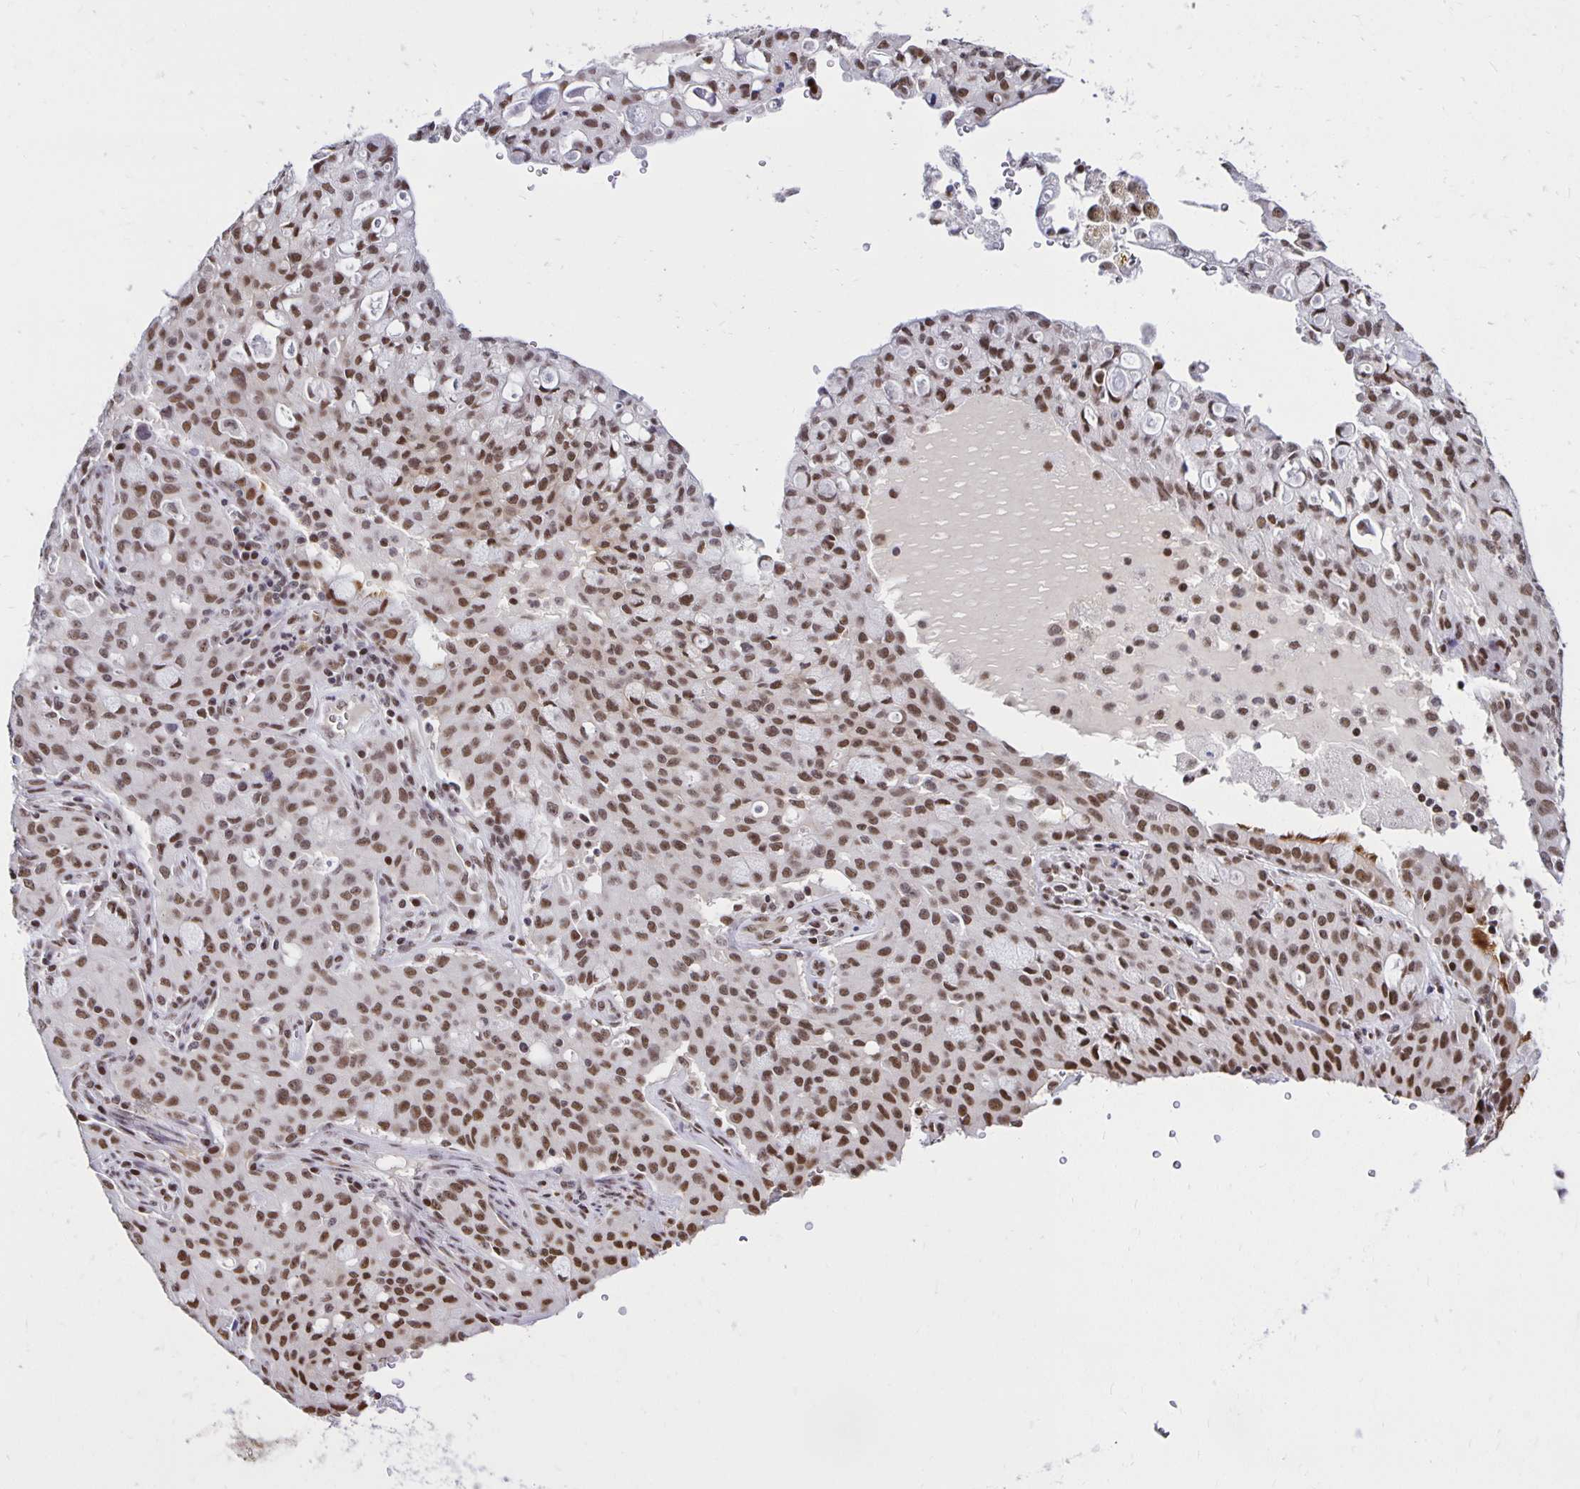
{"staining": {"intensity": "moderate", "quantity": ">75%", "location": "nuclear"}, "tissue": "lung cancer", "cell_type": "Tumor cells", "image_type": "cancer", "snomed": [{"axis": "morphology", "description": "Adenocarcinoma, NOS"}, {"axis": "topography", "description": "Lung"}], "caption": "An IHC micrograph of neoplastic tissue is shown. Protein staining in brown labels moderate nuclear positivity in lung cancer (adenocarcinoma) within tumor cells. (DAB (3,3'-diaminobenzidine) = brown stain, brightfield microscopy at high magnification).", "gene": "ZNF579", "patient": {"sex": "female", "age": 44}}